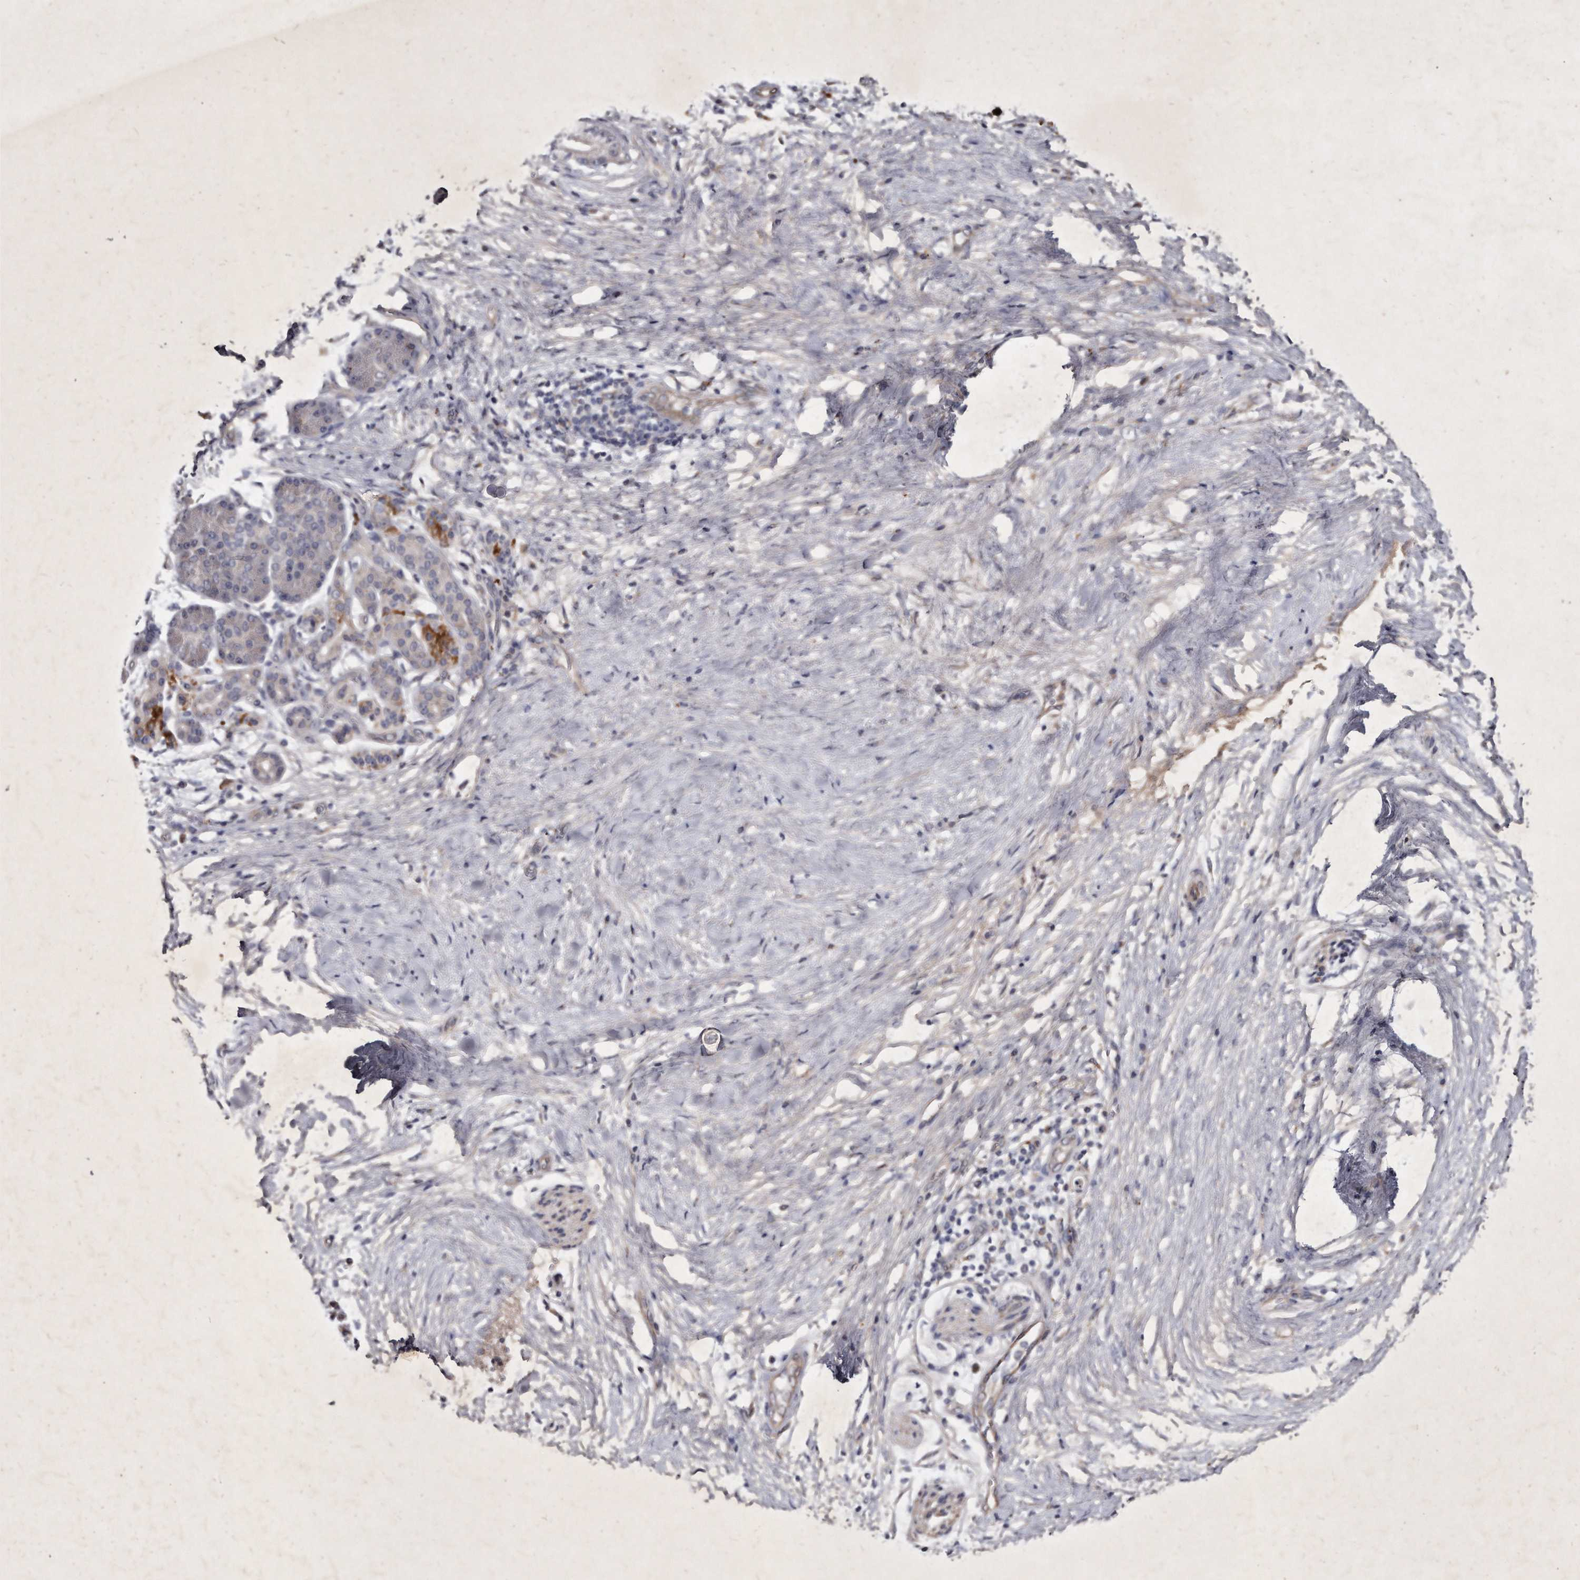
{"staining": {"intensity": "weak", "quantity": "25%-75%", "location": "cytoplasmic/membranous"}, "tissue": "pancreatic cancer", "cell_type": "Tumor cells", "image_type": "cancer", "snomed": [{"axis": "morphology", "description": "Adenocarcinoma, NOS"}, {"axis": "topography", "description": "Pancreas"}], "caption": "Weak cytoplasmic/membranous protein staining is appreciated in about 25%-75% of tumor cells in pancreatic adenocarcinoma.", "gene": "KLHDC3", "patient": {"sex": "male", "age": 59}}